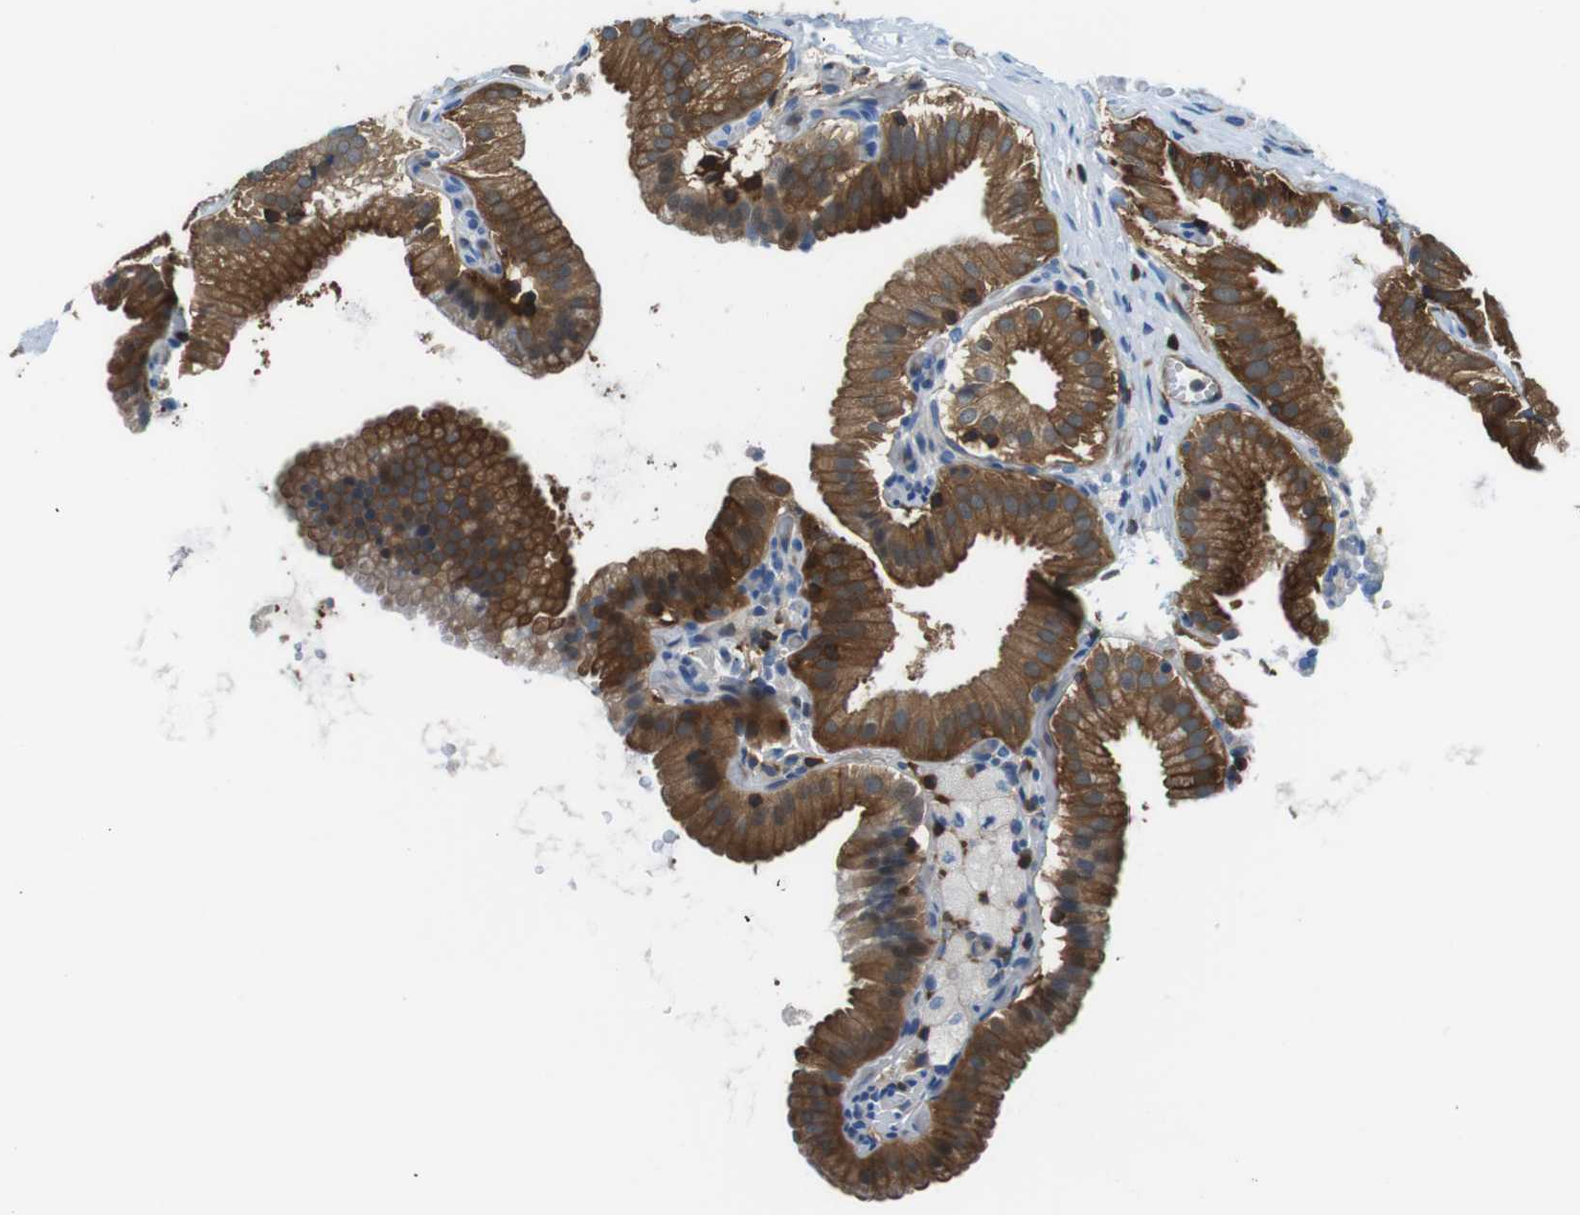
{"staining": {"intensity": "strong", "quantity": ">75%", "location": "cytoplasmic/membranous"}, "tissue": "gallbladder", "cell_type": "Glandular cells", "image_type": "normal", "snomed": [{"axis": "morphology", "description": "Normal tissue, NOS"}, {"axis": "topography", "description": "Gallbladder"}], "caption": "Brown immunohistochemical staining in normal gallbladder shows strong cytoplasmic/membranous staining in approximately >75% of glandular cells. (Stains: DAB (3,3'-diaminobenzidine) in brown, nuclei in blue, Microscopy: brightfield microscopy at high magnification).", "gene": "TES", "patient": {"sex": "male", "age": 54}}